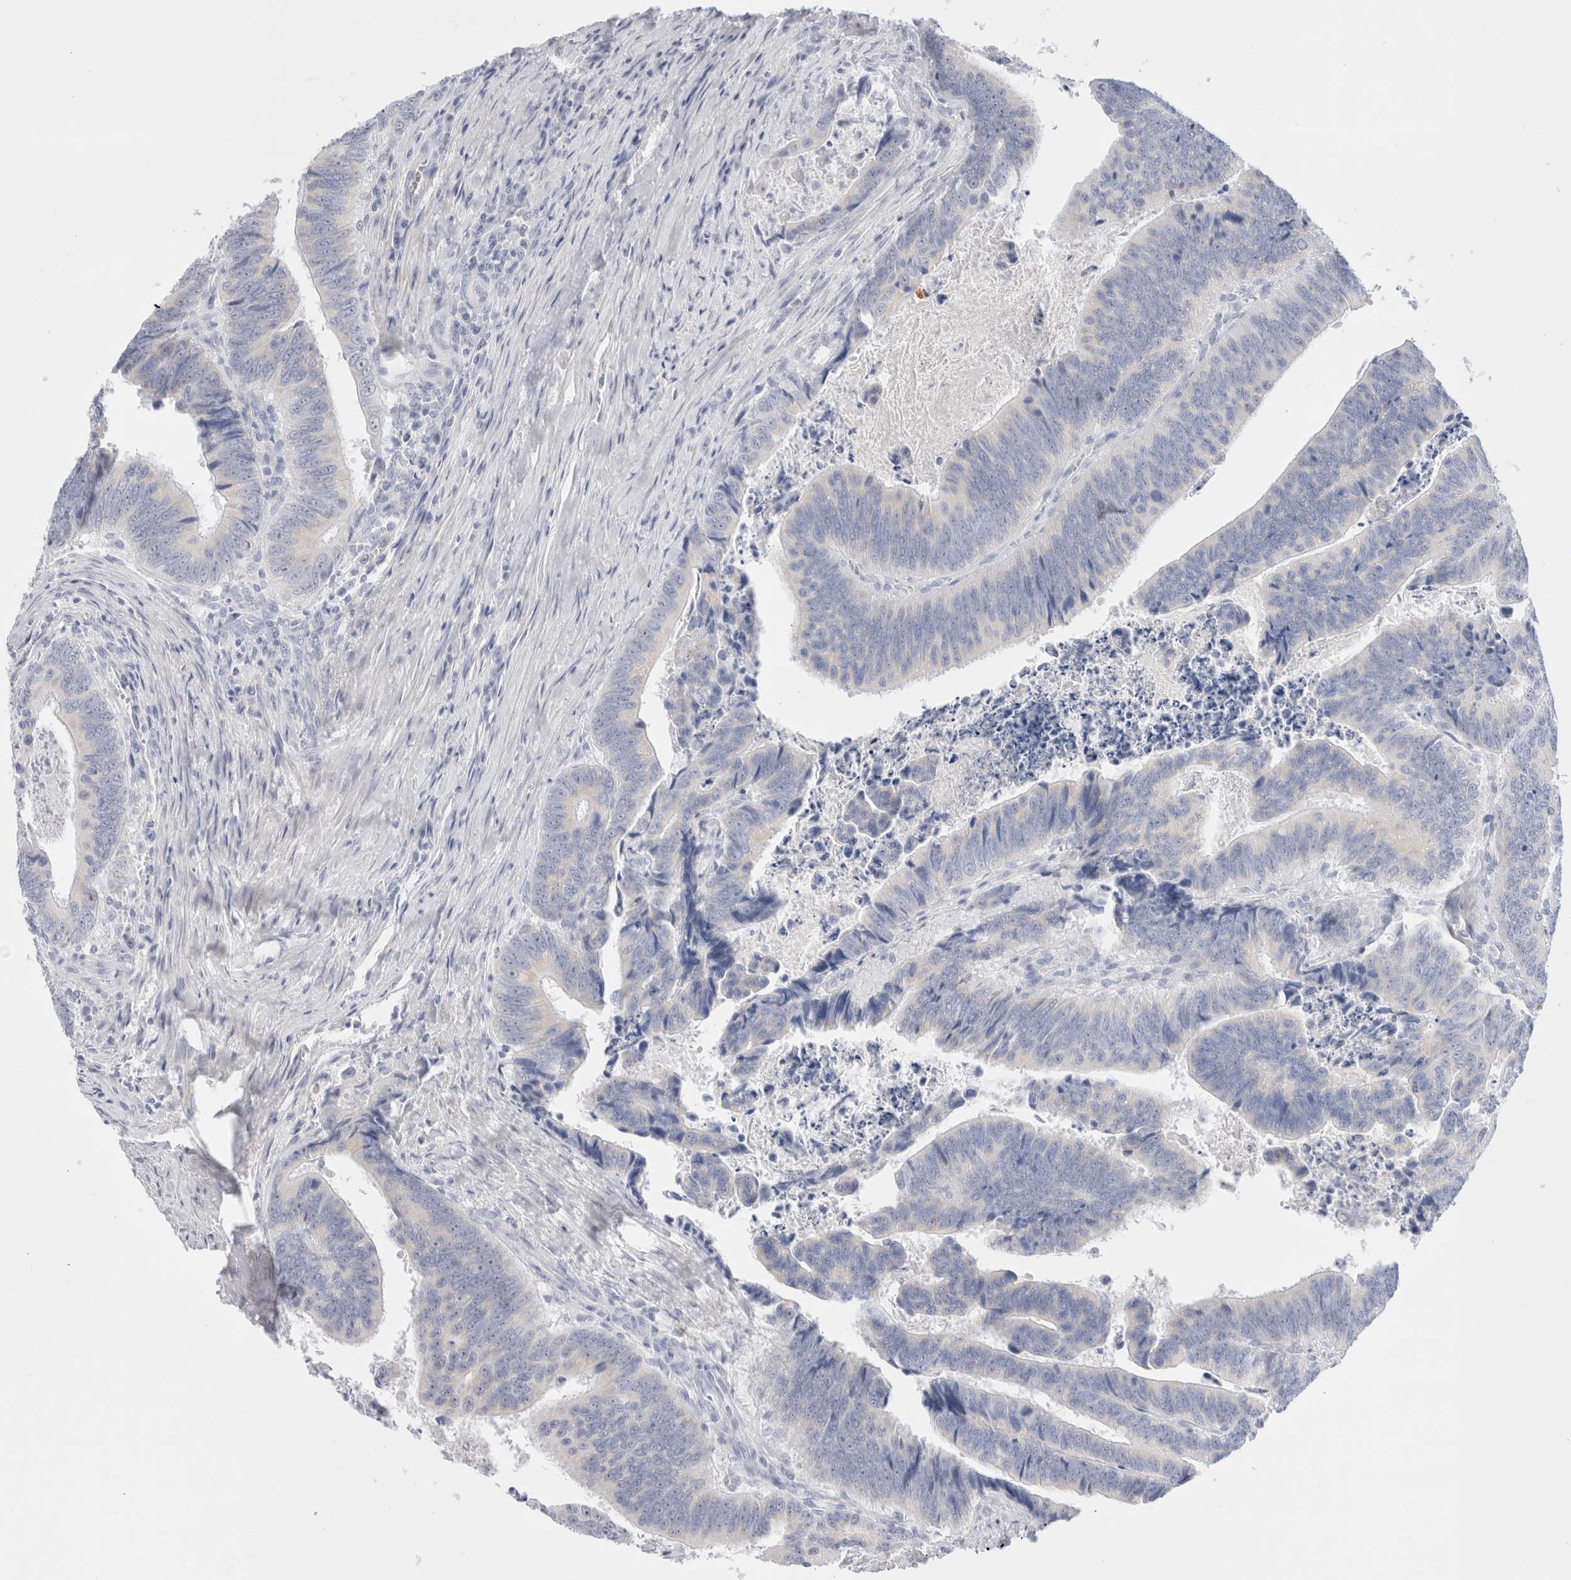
{"staining": {"intensity": "negative", "quantity": "none", "location": "none"}, "tissue": "colorectal cancer", "cell_type": "Tumor cells", "image_type": "cancer", "snomed": [{"axis": "morphology", "description": "Inflammation, NOS"}, {"axis": "morphology", "description": "Adenocarcinoma, NOS"}, {"axis": "topography", "description": "Colon"}], "caption": "A micrograph of colorectal cancer (adenocarcinoma) stained for a protein shows no brown staining in tumor cells.", "gene": "MUC15", "patient": {"sex": "male", "age": 72}}